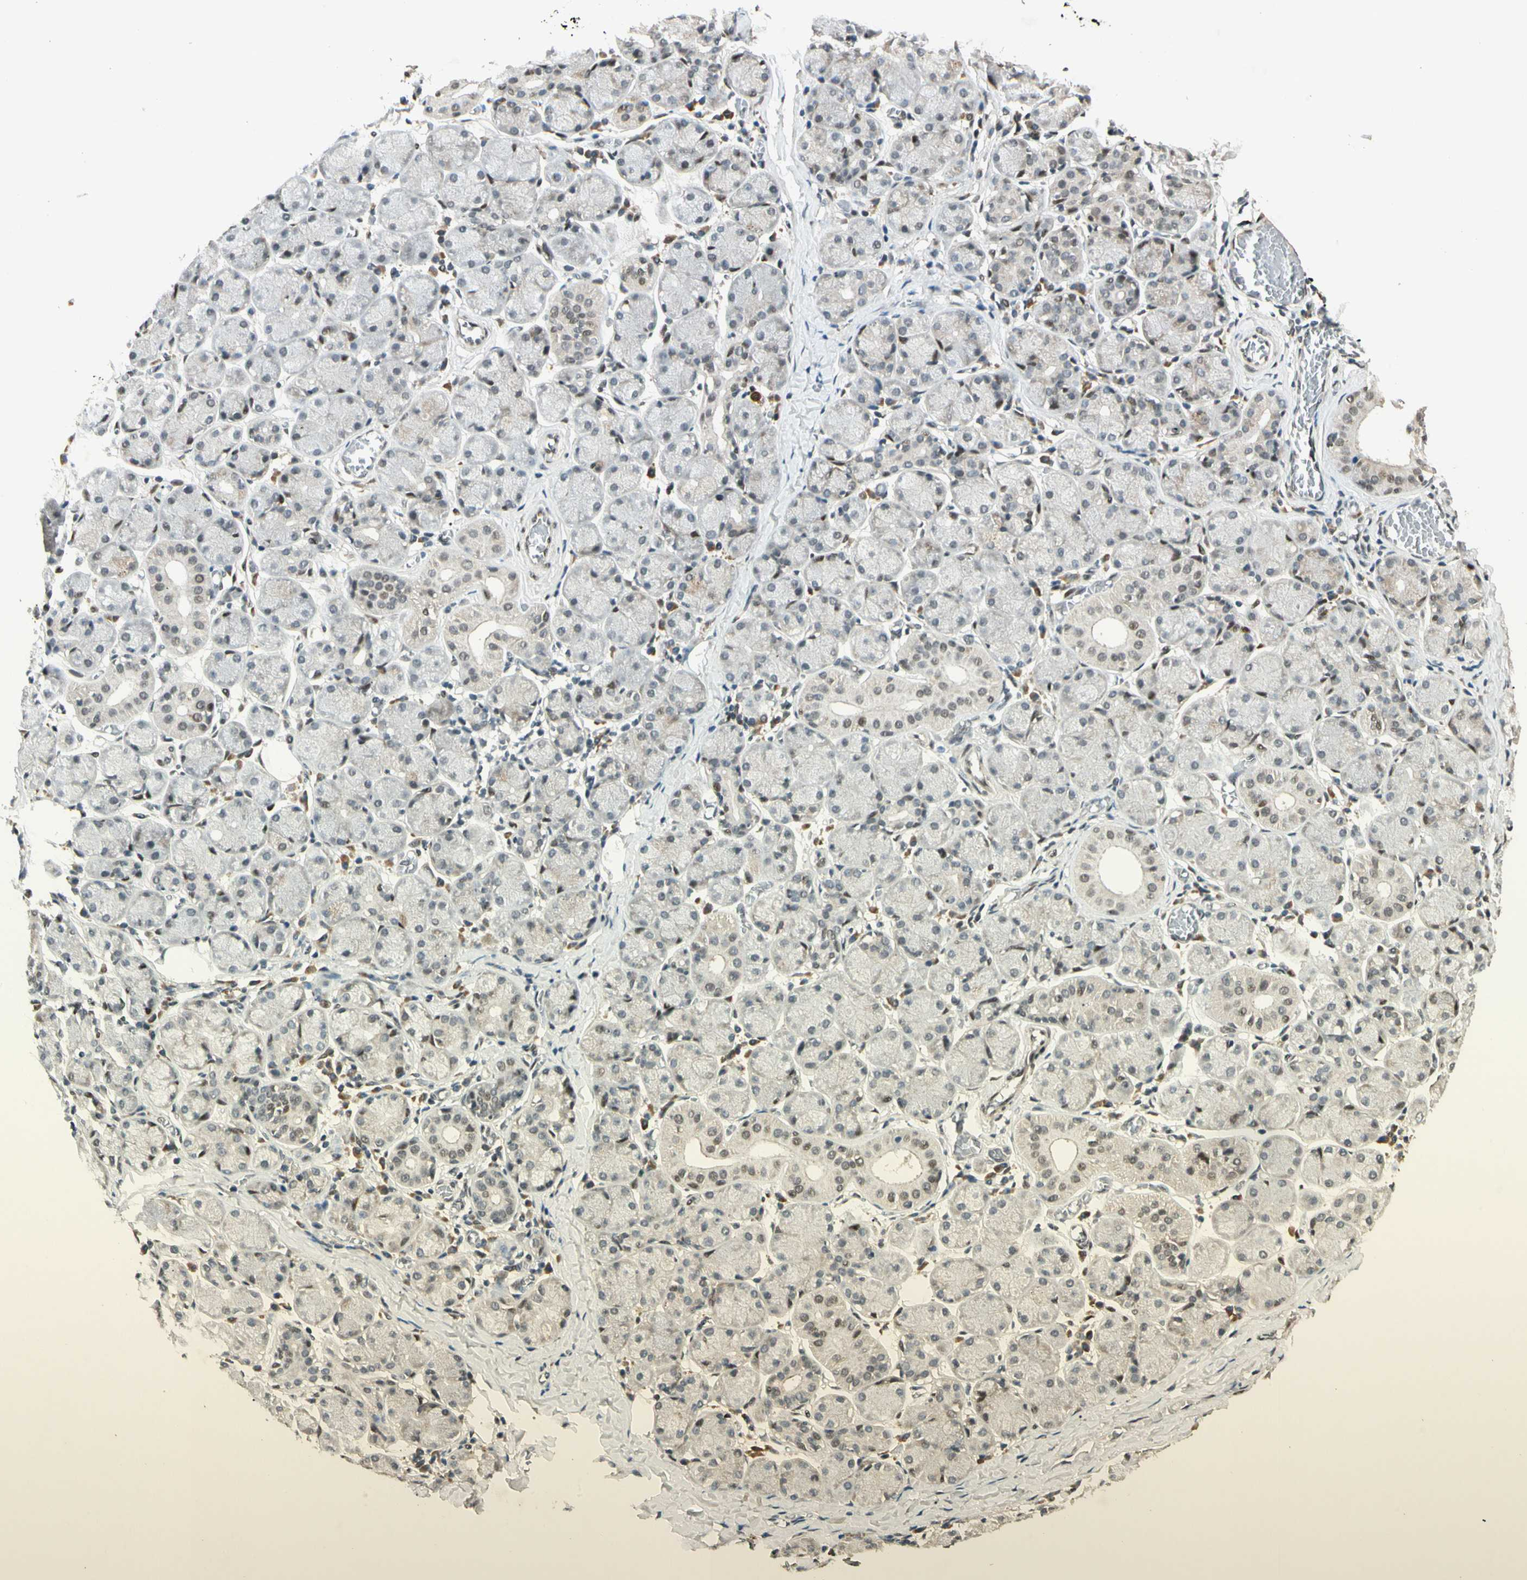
{"staining": {"intensity": "weak", "quantity": "<25%", "location": "cytoplasmic/membranous,nuclear"}, "tissue": "salivary gland", "cell_type": "Glandular cells", "image_type": "normal", "snomed": [{"axis": "morphology", "description": "Normal tissue, NOS"}, {"axis": "topography", "description": "Salivary gland"}], "caption": "Glandular cells are negative for protein expression in unremarkable human salivary gland. Nuclei are stained in blue.", "gene": "ZBTB4", "patient": {"sex": "female", "age": 24}}